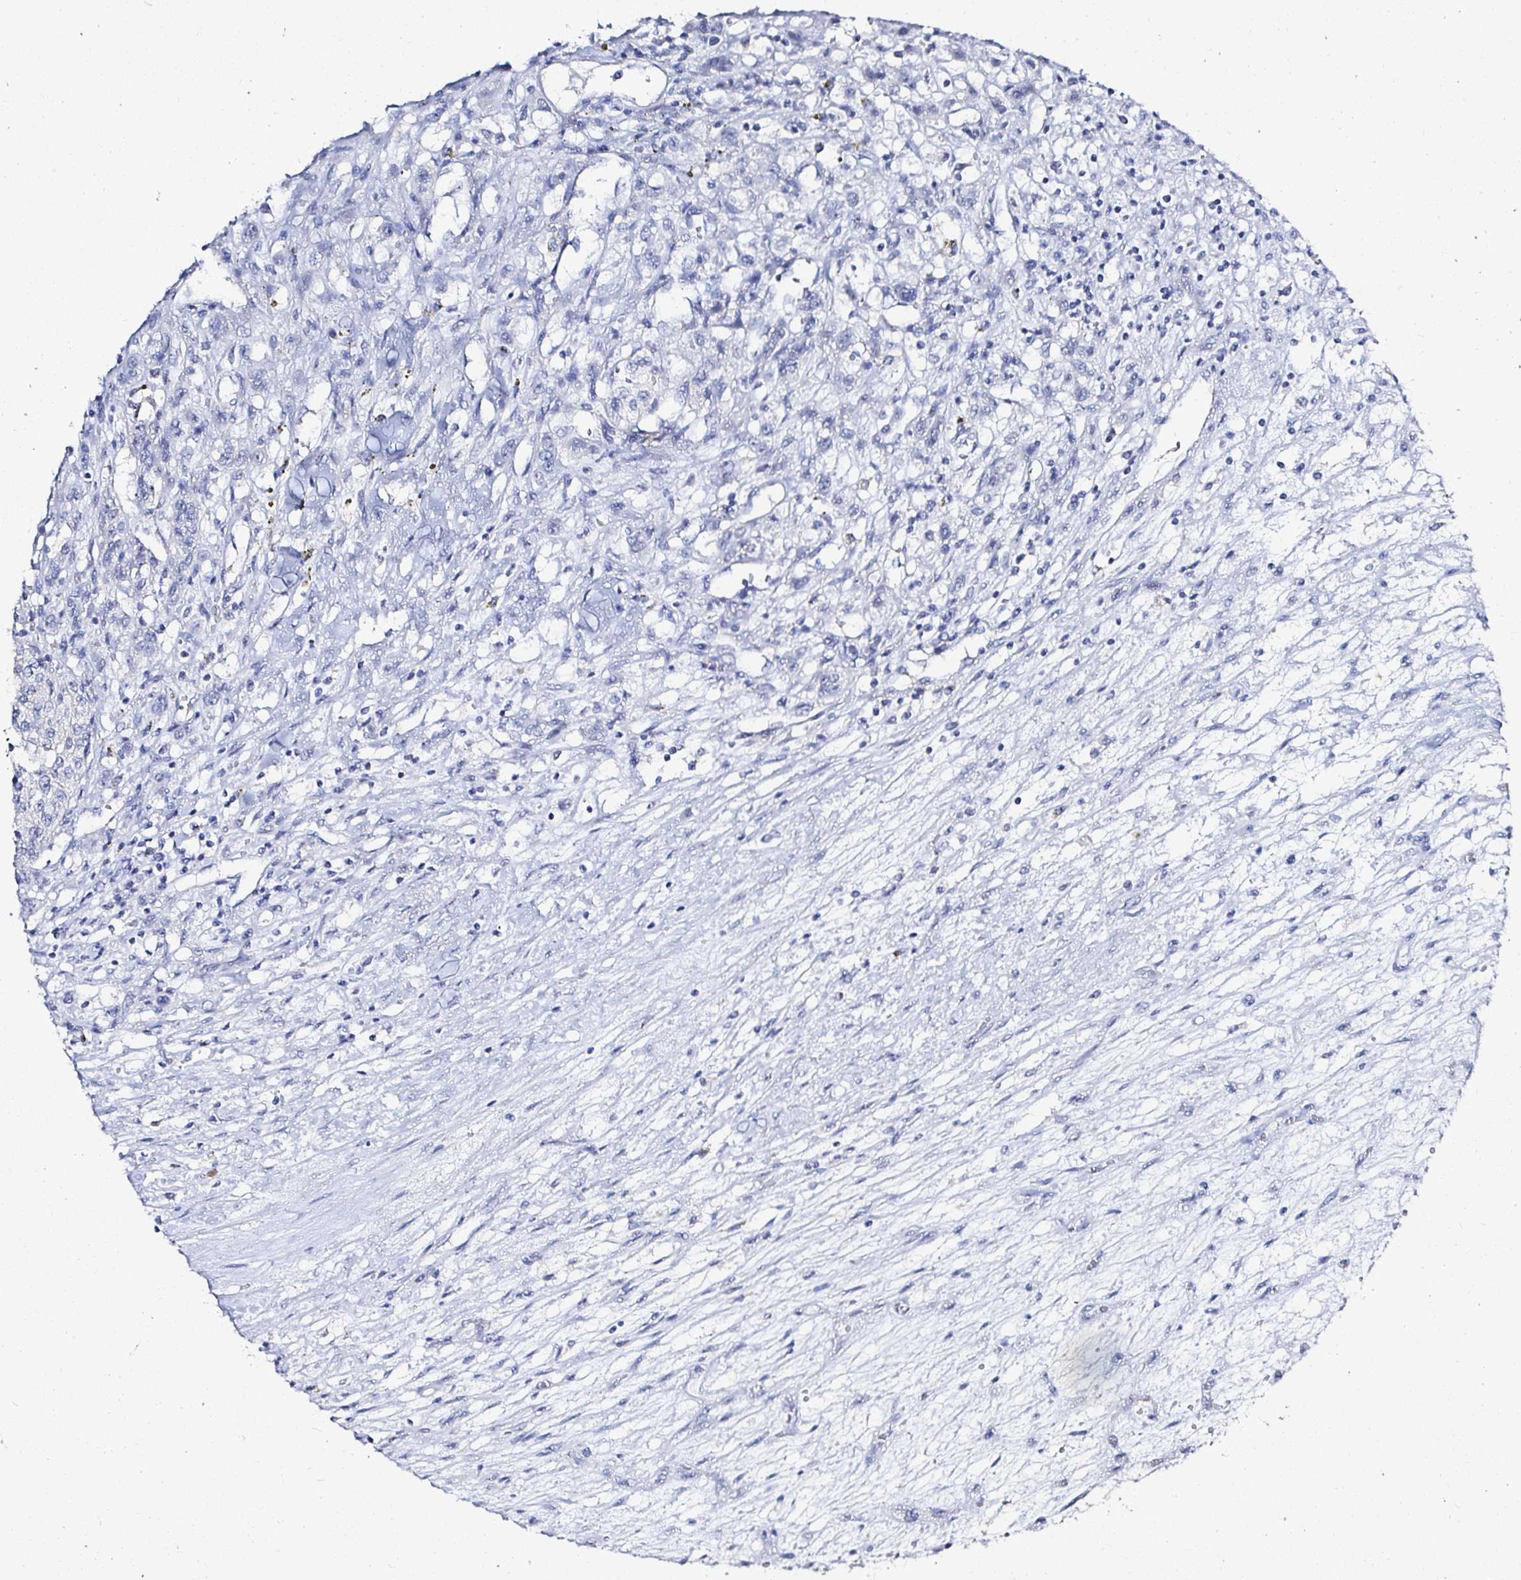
{"staining": {"intensity": "negative", "quantity": "none", "location": "none"}, "tissue": "renal cancer", "cell_type": "Tumor cells", "image_type": "cancer", "snomed": [{"axis": "morphology", "description": "Adenocarcinoma, NOS"}, {"axis": "topography", "description": "Kidney"}], "caption": "The histopathology image reveals no significant staining in tumor cells of renal cancer (adenocarcinoma).", "gene": "OR10K1", "patient": {"sex": "female", "age": 63}}